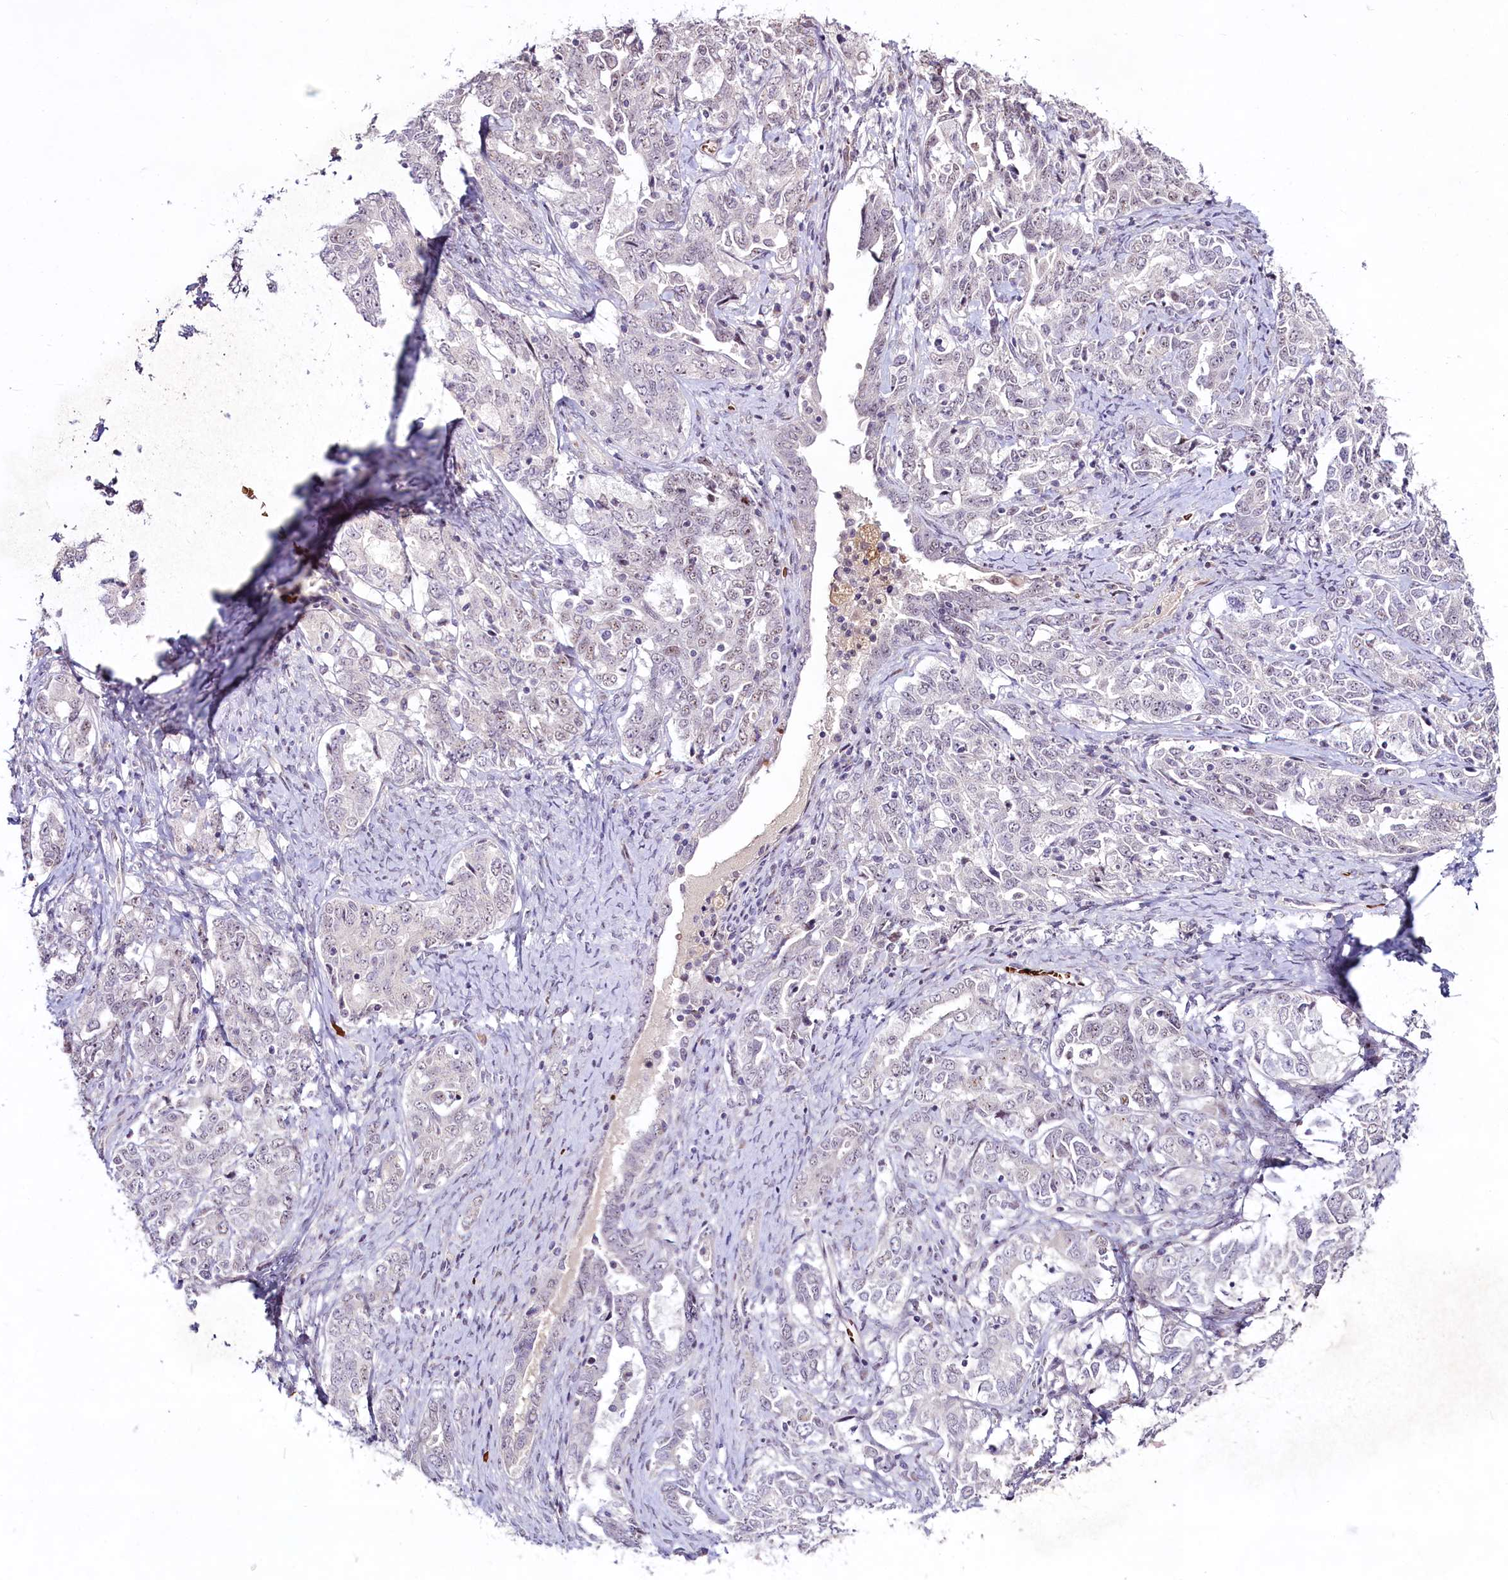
{"staining": {"intensity": "negative", "quantity": "none", "location": "none"}, "tissue": "ovarian cancer", "cell_type": "Tumor cells", "image_type": "cancer", "snomed": [{"axis": "morphology", "description": "Carcinoma, endometroid"}, {"axis": "topography", "description": "Ovary"}], "caption": "Immunohistochemistry photomicrograph of neoplastic tissue: ovarian endometroid carcinoma stained with DAB reveals no significant protein staining in tumor cells.", "gene": "SUSD3", "patient": {"sex": "female", "age": 62}}